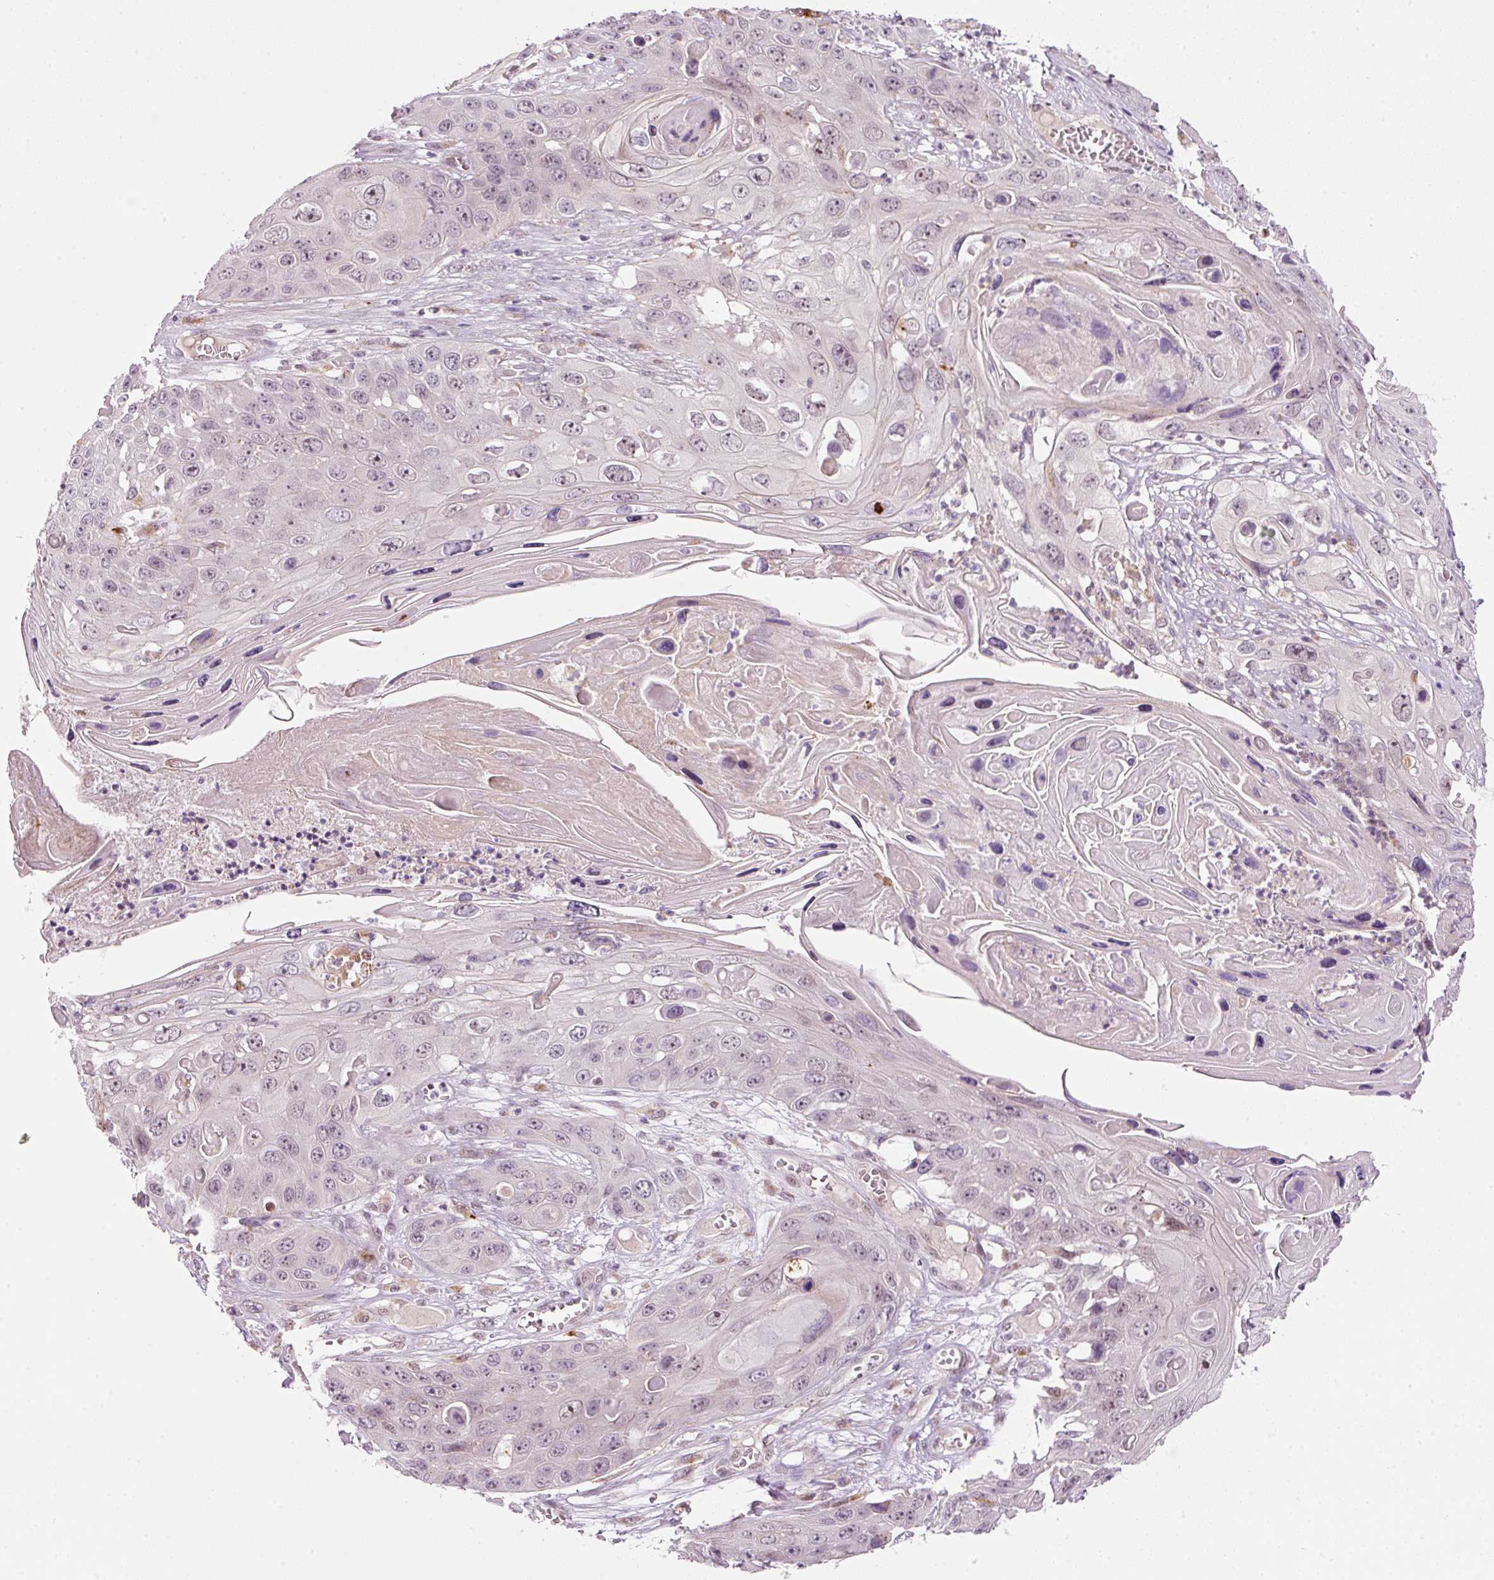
{"staining": {"intensity": "negative", "quantity": "none", "location": "none"}, "tissue": "skin cancer", "cell_type": "Tumor cells", "image_type": "cancer", "snomed": [{"axis": "morphology", "description": "Squamous cell carcinoma, NOS"}, {"axis": "topography", "description": "Skin"}], "caption": "Immunohistochemistry (IHC) histopathology image of neoplastic tissue: human skin squamous cell carcinoma stained with DAB shows no significant protein expression in tumor cells.", "gene": "ZNF639", "patient": {"sex": "male", "age": 55}}